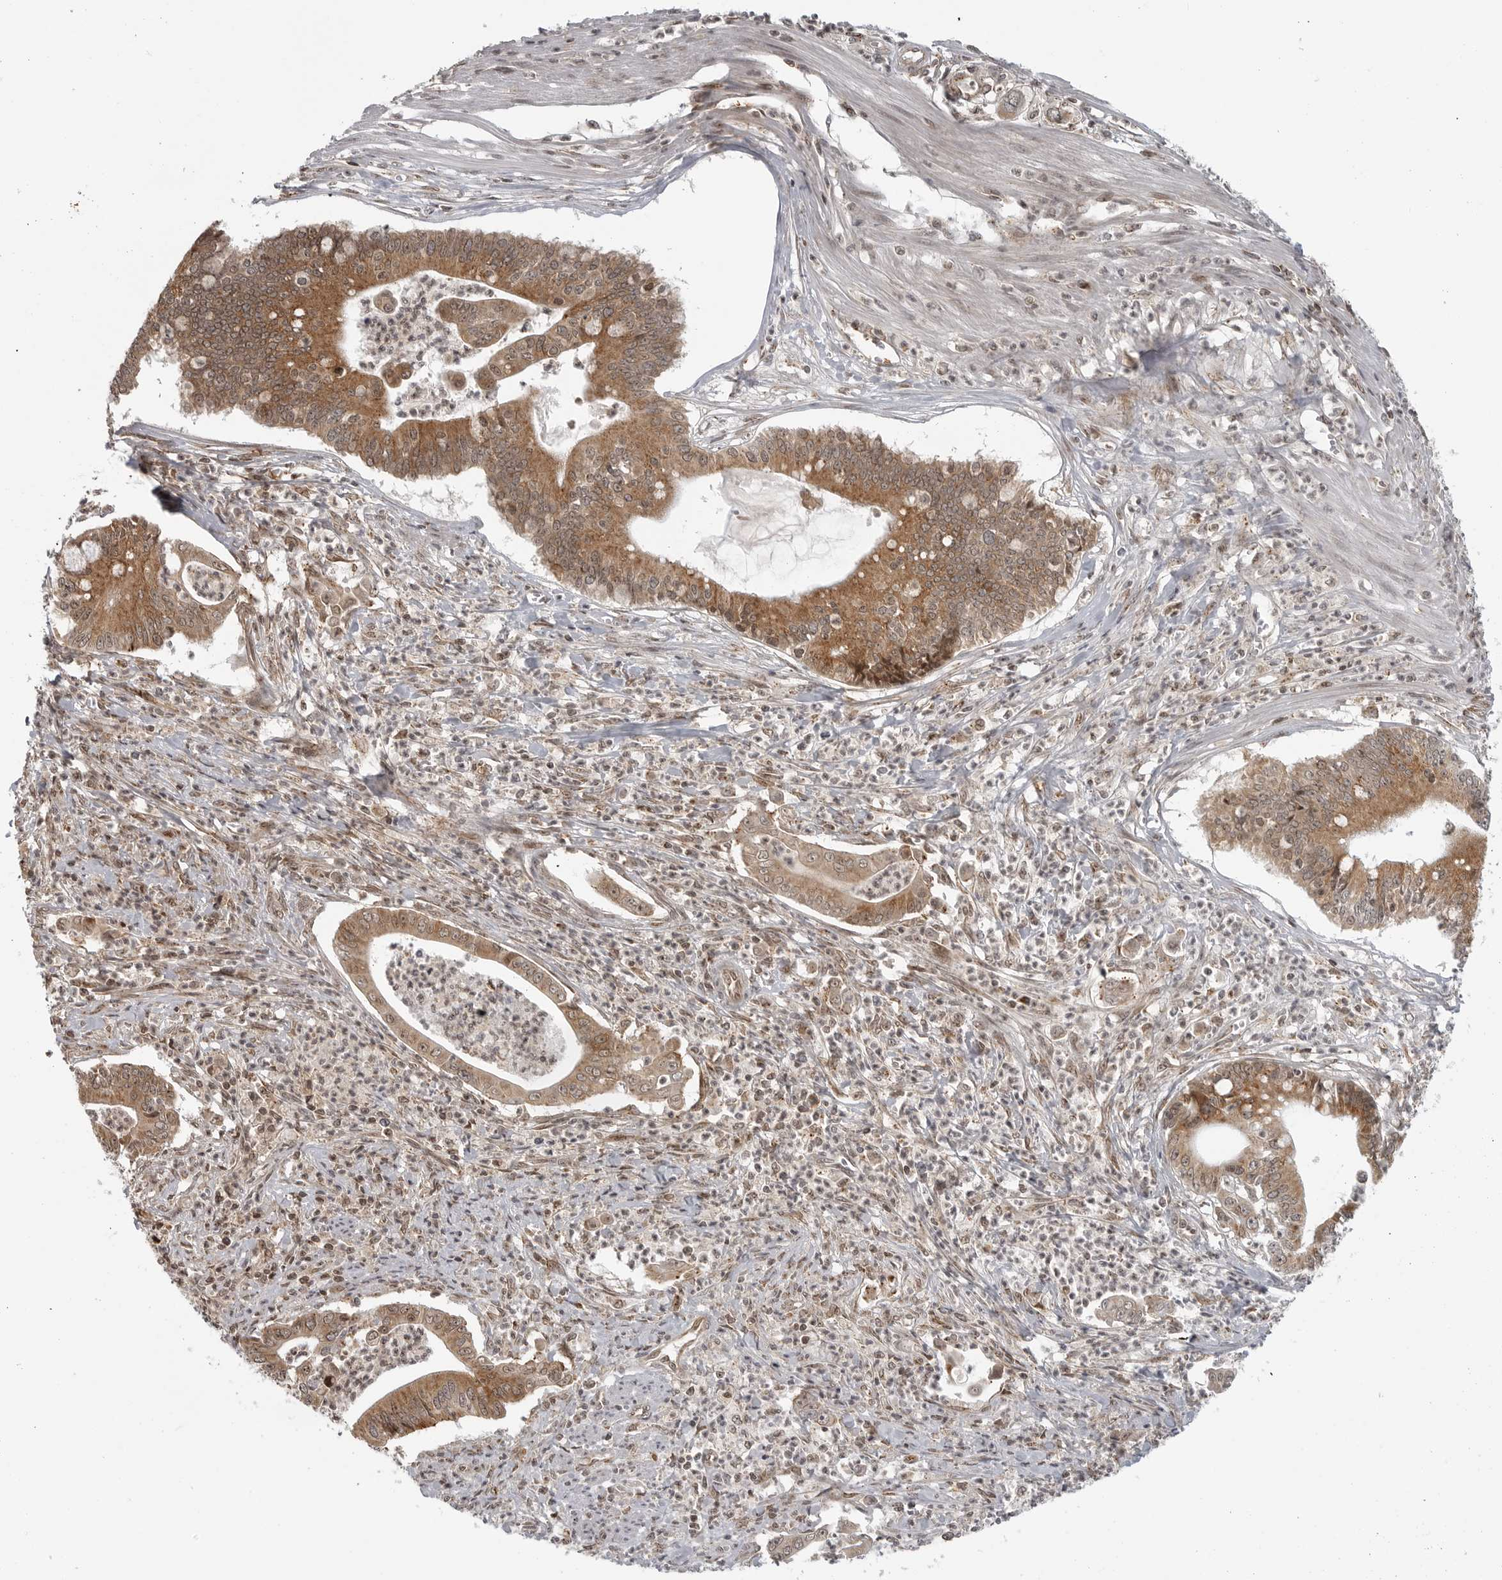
{"staining": {"intensity": "moderate", "quantity": ">75%", "location": "cytoplasmic/membranous"}, "tissue": "pancreatic cancer", "cell_type": "Tumor cells", "image_type": "cancer", "snomed": [{"axis": "morphology", "description": "Adenocarcinoma, NOS"}, {"axis": "topography", "description": "Pancreas"}], "caption": "Human pancreatic adenocarcinoma stained for a protein (brown) displays moderate cytoplasmic/membranous positive expression in approximately >75% of tumor cells.", "gene": "COPA", "patient": {"sex": "male", "age": 69}}